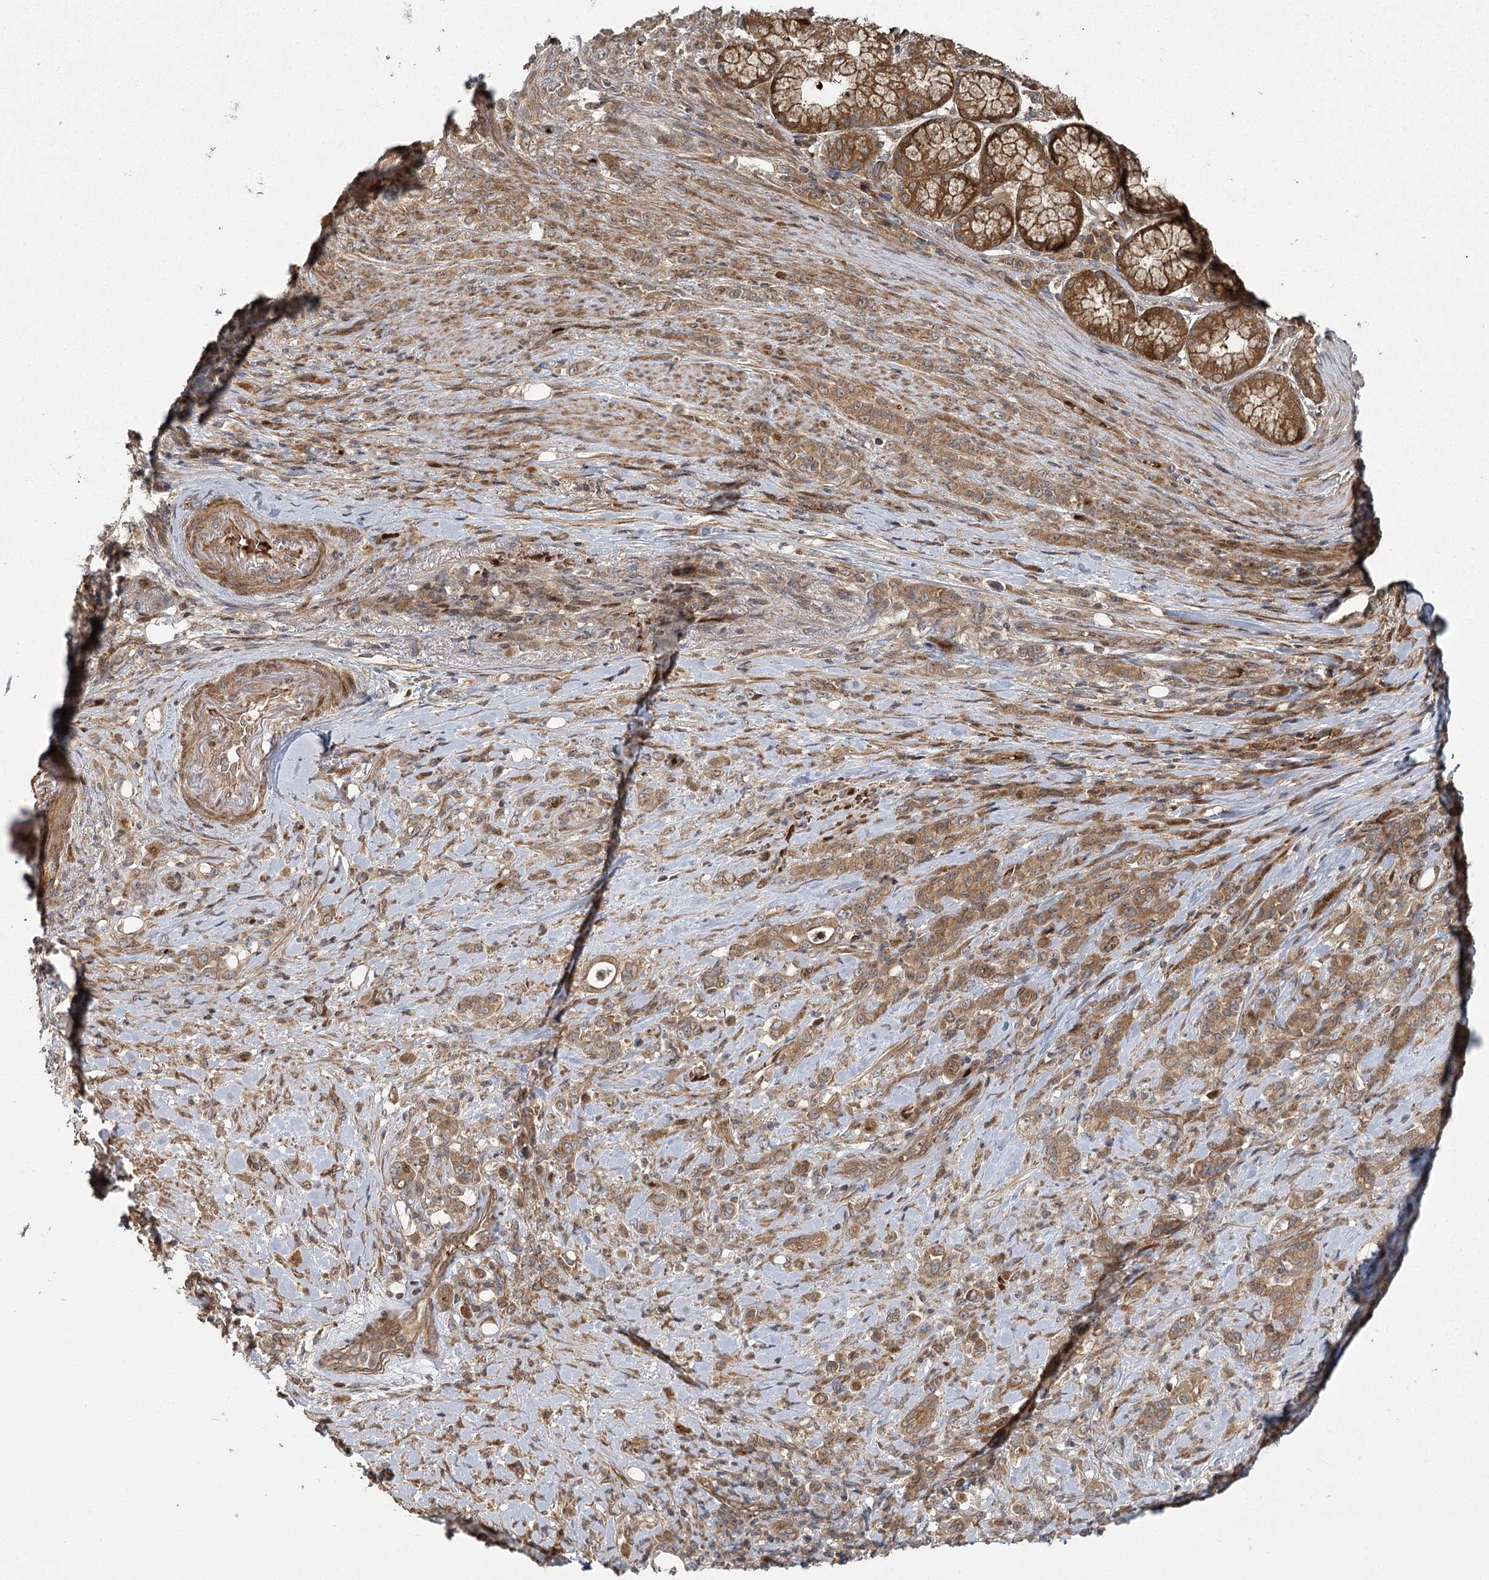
{"staining": {"intensity": "moderate", "quantity": ">75%", "location": "cytoplasmic/membranous"}, "tissue": "stomach cancer", "cell_type": "Tumor cells", "image_type": "cancer", "snomed": [{"axis": "morphology", "description": "Adenocarcinoma, NOS"}, {"axis": "topography", "description": "Stomach"}], "caption": "Moderate cytoplasmic/membranous positivity for a protein is seen in about >75% of tumor cells of stomach cancer (adenocarcinoma) using IHC.", "gene": "RAPGEF6", "patient": {"sex": "female", "age": 79}}